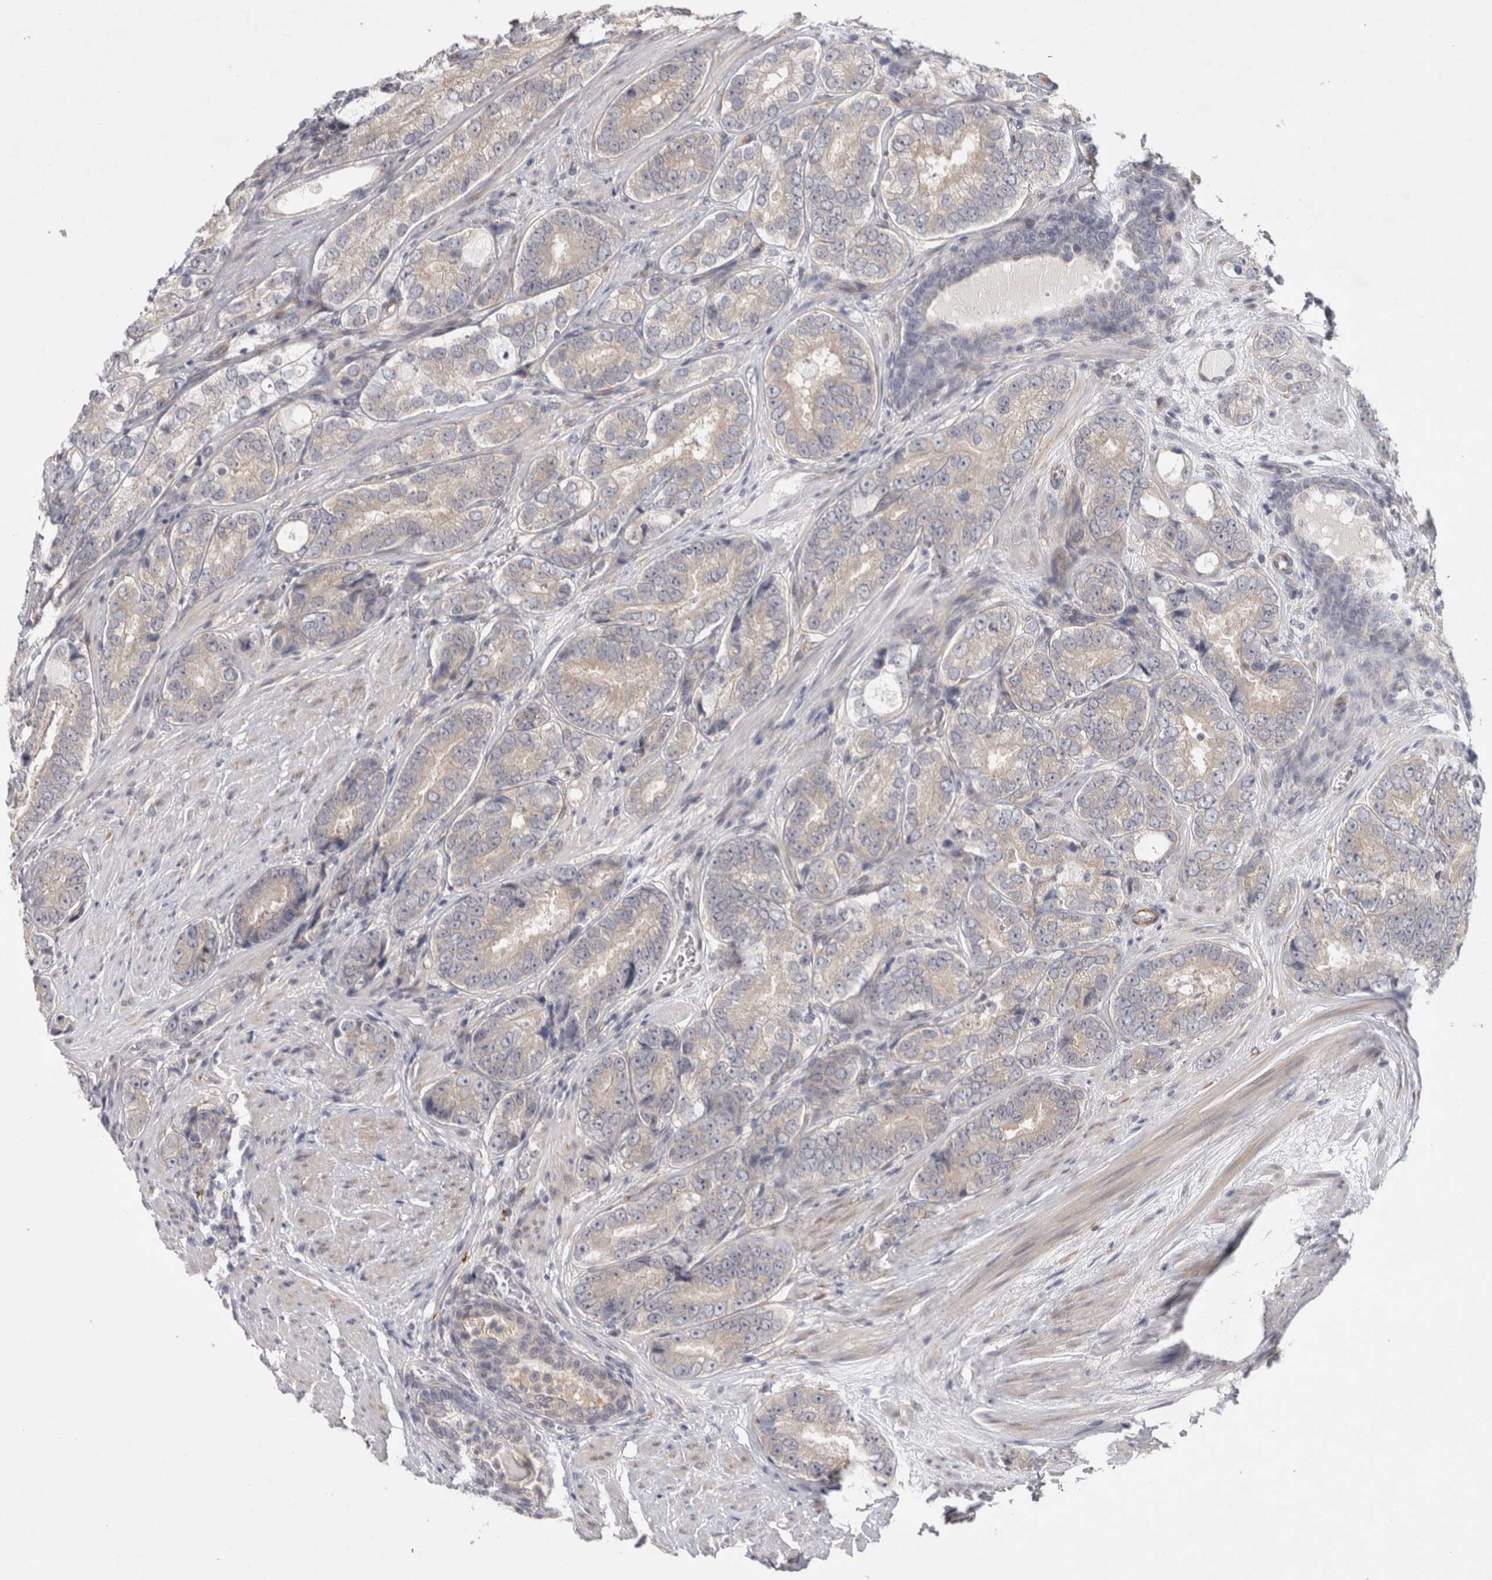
{"staining": {"intensity": "moderate", "quantity": "25%-75%", "location": "cytoplasmic/membranous"}, "tissue": "prostate cancer", "cell_type": "Tumor cells", "image_type": "cancer", "snomed": [{"axis": "morphology", "description": "Adenocarcinoma, High grade"}, {"axis": "topography", "description": "Prostate"}], "caption": "Moderate cytoplasmic/membranous positivity for a protein is identified in about 25%-75% of tumor cells of adenocarcinoma (high-grade) (prostate) using immunohistochemistry (IHC).", "gene": "ZNF318", "patient": {"sex": "male", "age": 56}}